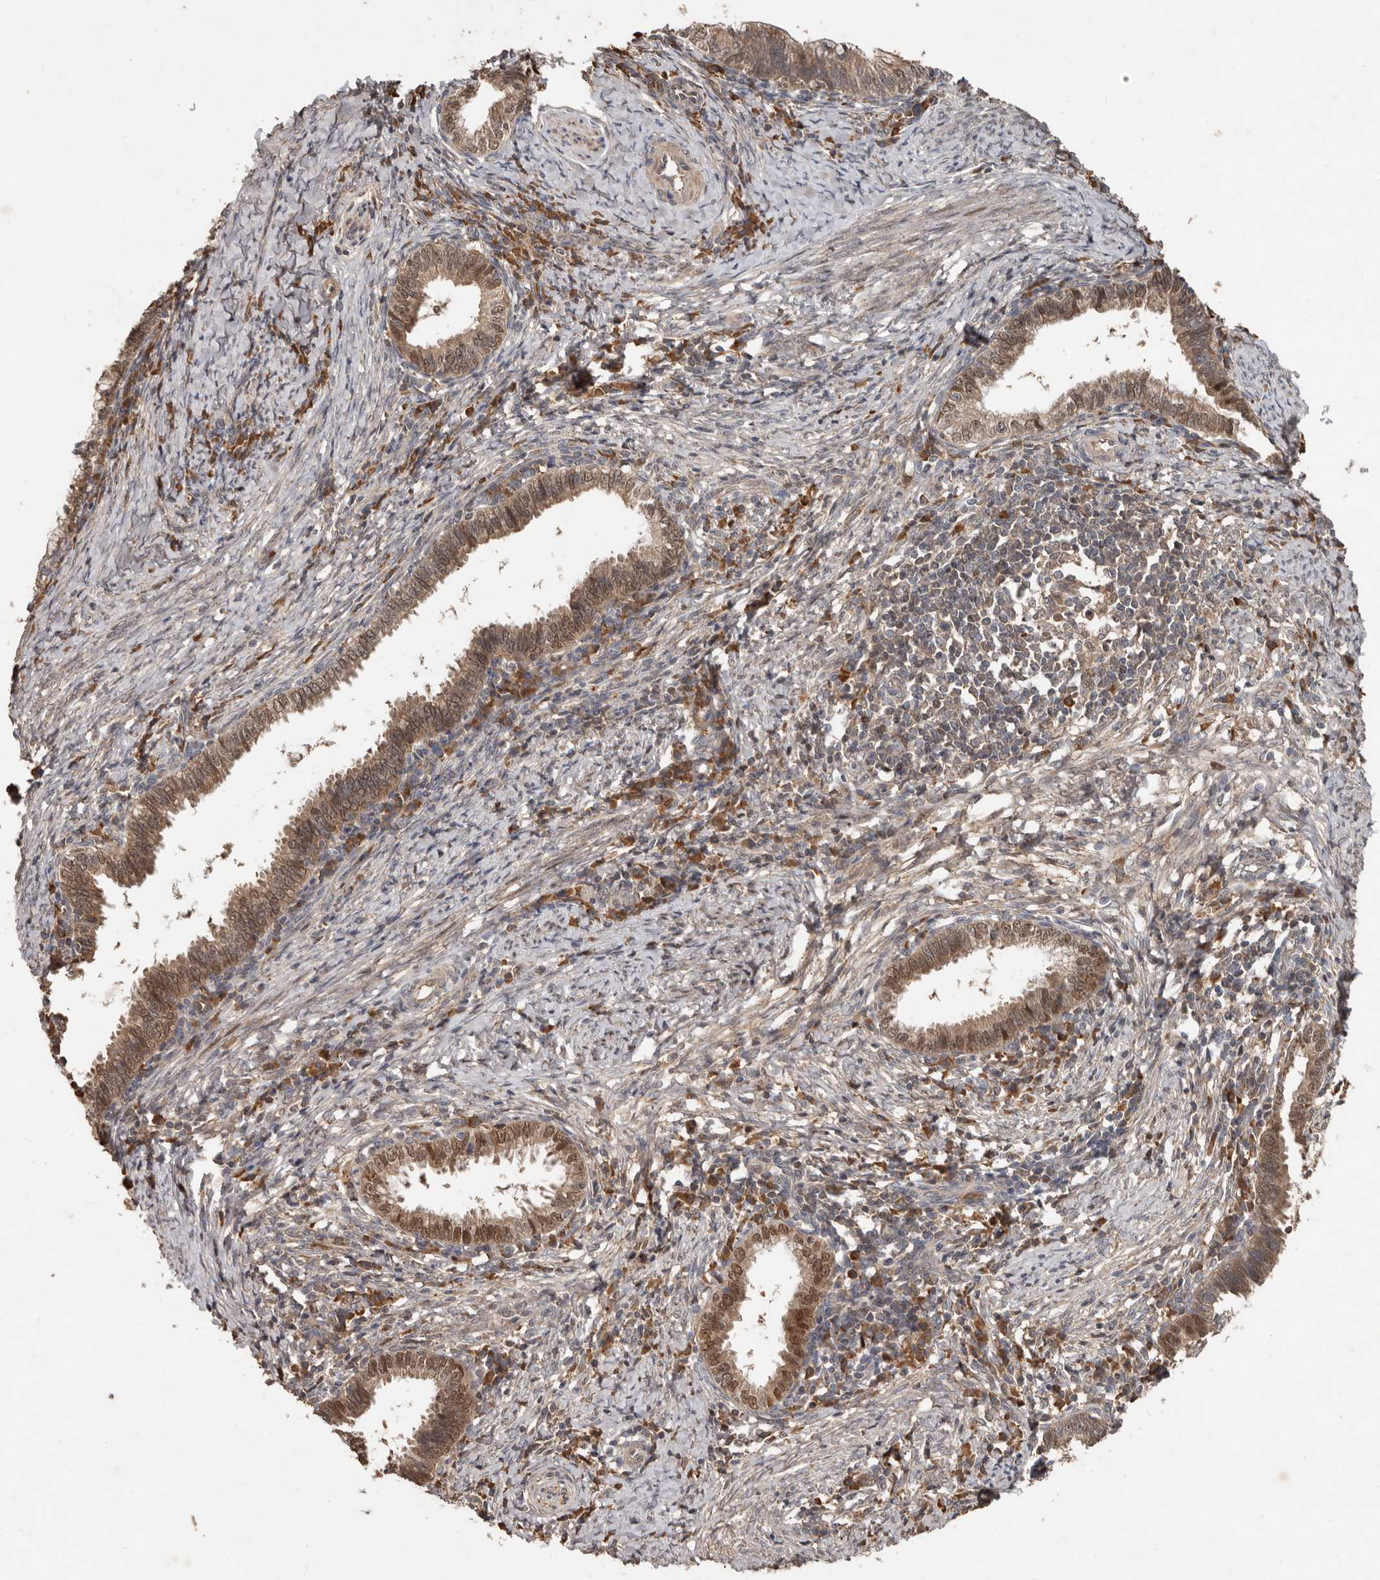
{"staining": {"intensity": "moderate", "quantity": ">75%", "location": "cytoplasmic/membranous,nuclear"}, "tissue": "cervical cancer", "cell_type": "Tumor cells", "image_type": "cancer", "snomed": [{"axis": "morphology", "description": "Adenocarcinoma, NOS"}, {"axis": "topography", "description": "Cervix"}], "caption": "This histopathology image demonstrates IHC staining of human adenocarcinoma (cervical), with medium moderate cytoplasmic/membranous and nuclear positivity in approximately >75% of tumor cells.", "gene": "KIF26B", "patient": {"sex": "female", "age": 36}}